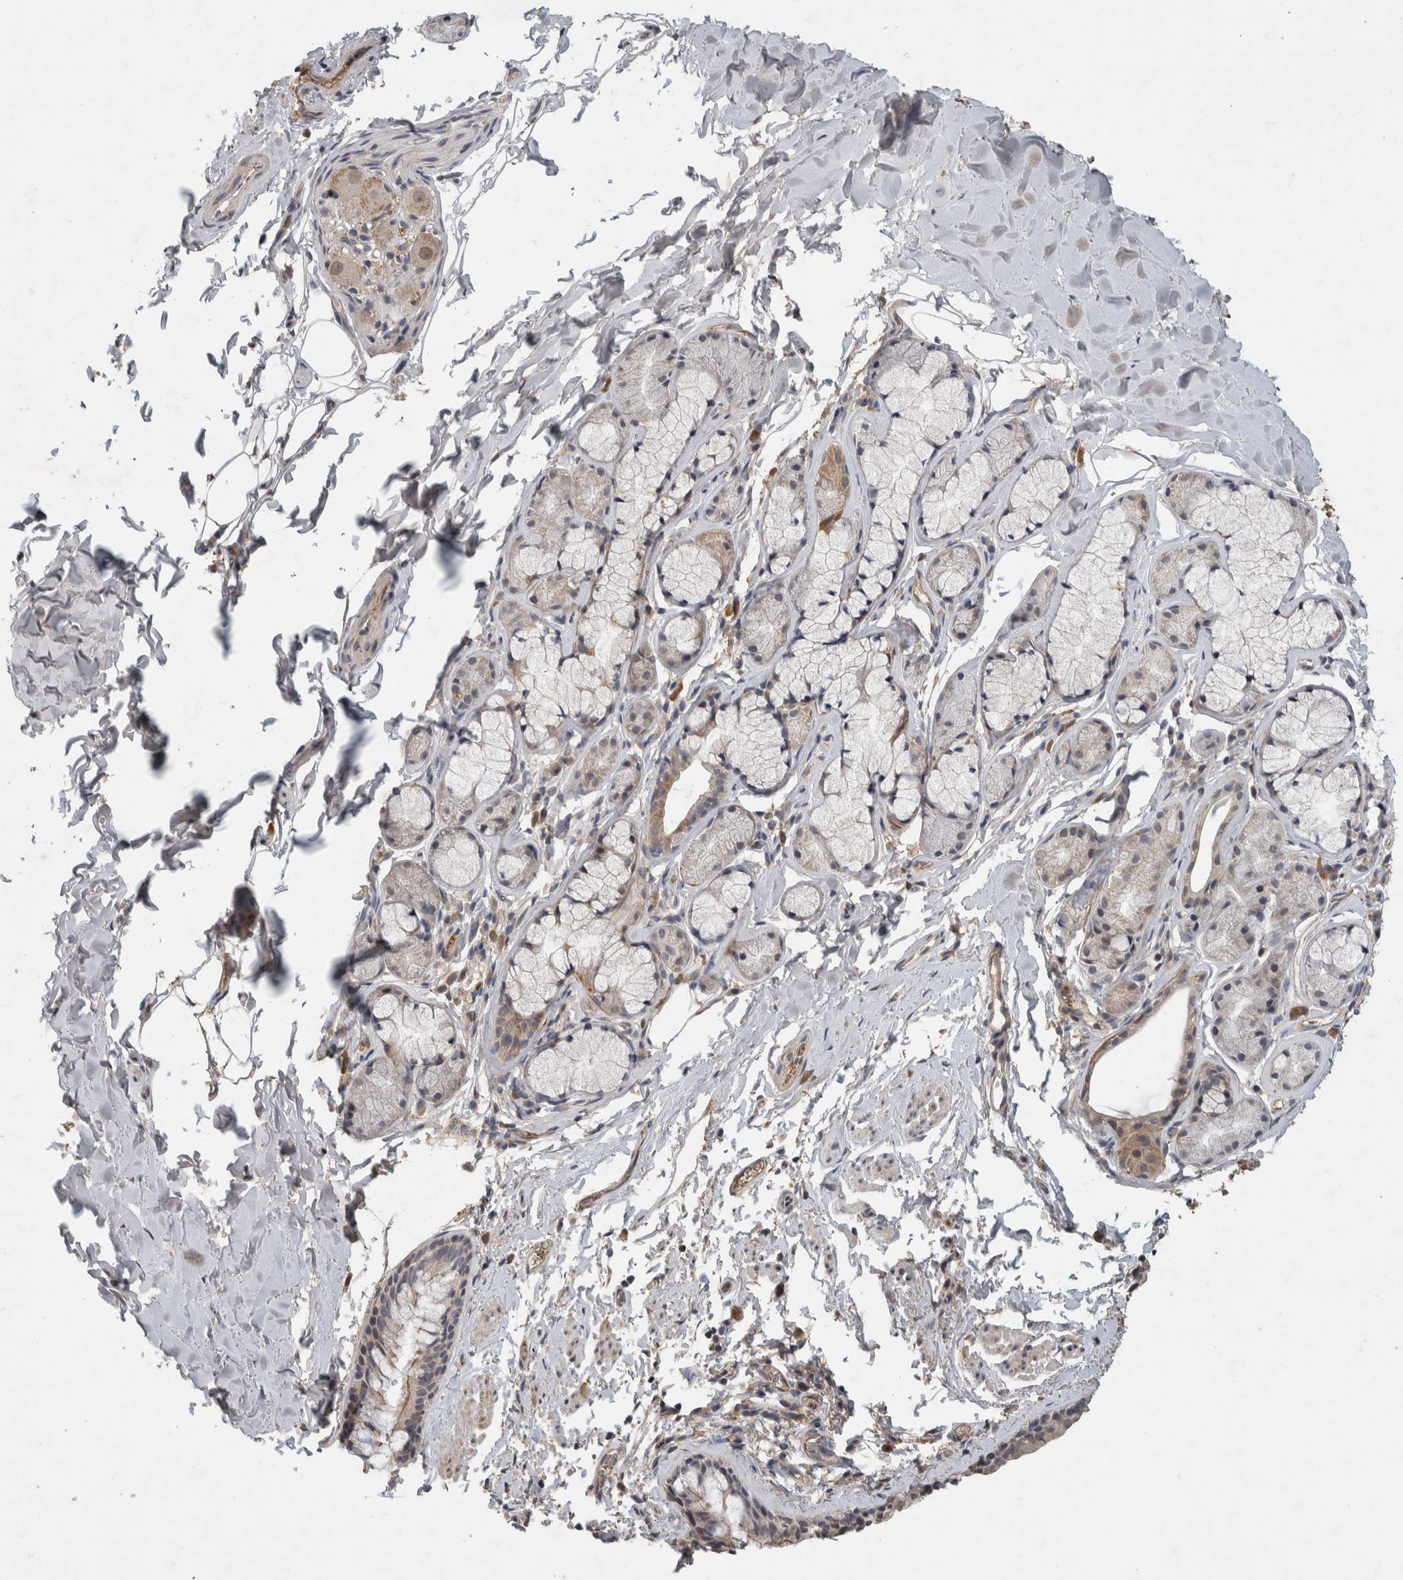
{"staining": {"intensity": "weak", "quantity": "<25%", "location": "cytoplasmic/membranous"}, "tissue": "bronchus", "cell_type": "Respiratory epithelial cells", "image_type": "normal", "snomed": [{"axis": "morphology", "description": "Normal tissue, NOS"}, {"axis": "topography", "description": "Cartilage tissue"}, {"axis": "topography", "description": "Bronchus"}, {"axis": "topography", "description": "Lung"}], "caption": "Immunohistochemistry photomicrograph of normal bronchus stained for a protein (brown), which reveals no positivity in respiratory epithelial cells. (DAB (3,3'-diaminobenzidine) immunohistochemistry (IHC) visualized using brightfield microscopy, high magnification).", "gene": "CHRM3", "patient": {"sex": "male", "age": 64}}